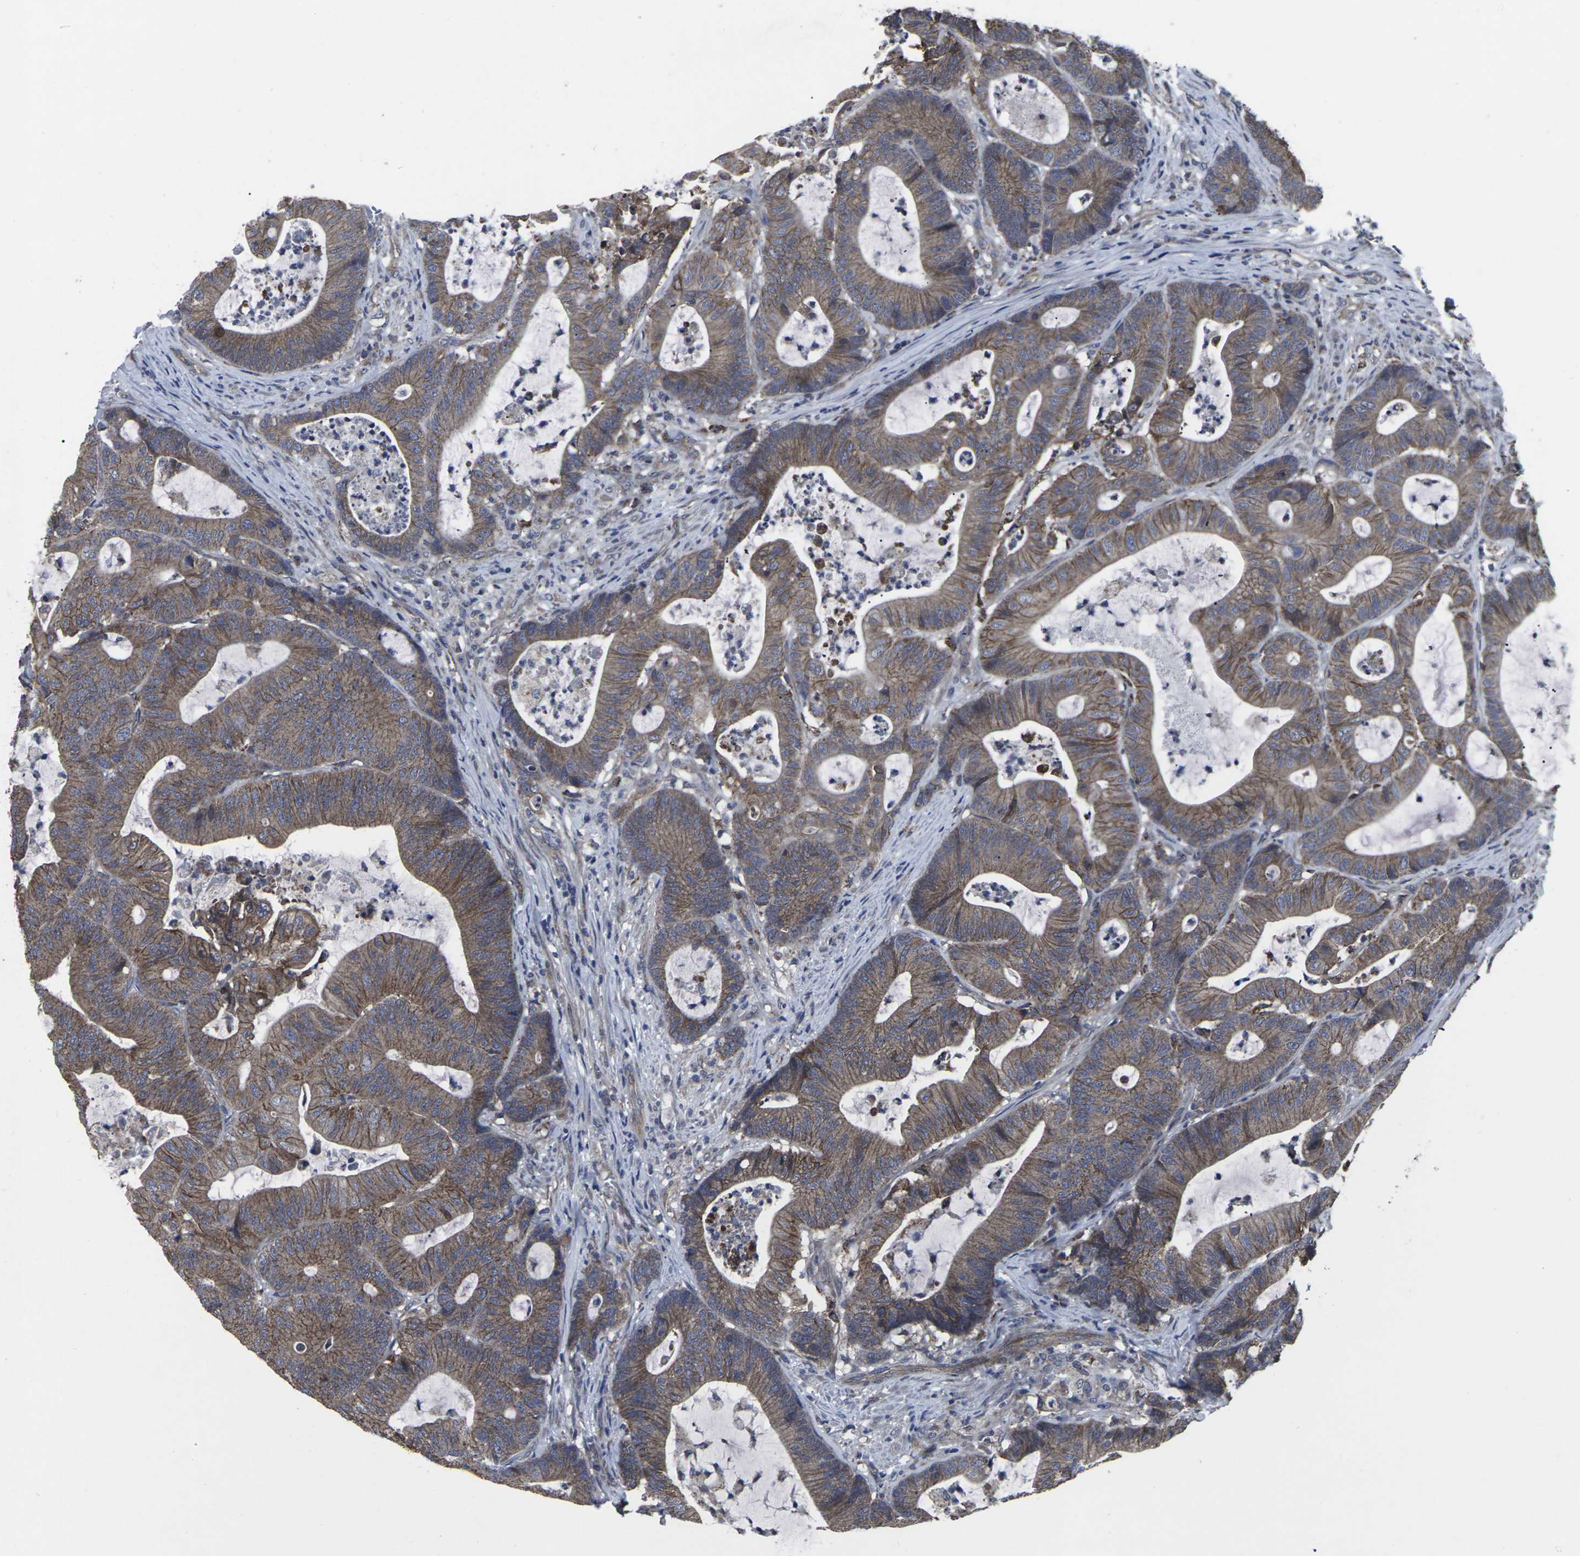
{"staining": {"intensity": "moderate", "quantity": ">75%", "location": "cytoplasmic/membranous"}, "tissue": "colorectal cancer", "cell_type": "Tumor cells", "image_type": "cancer", "snomed": [{"axis": "morphology", "description": "Adenocarcinoma, NOS"}, {"axis": "topography", "description": "Colon"}], "caption": "IHC (DAB) staining of human colorectal cancer displays moderate cytoplasmic/membranous protein staining in about >75% of tumor cells.", "gene": "MAPKAPK2", "patient": {"sex": "female", "age": 84}}